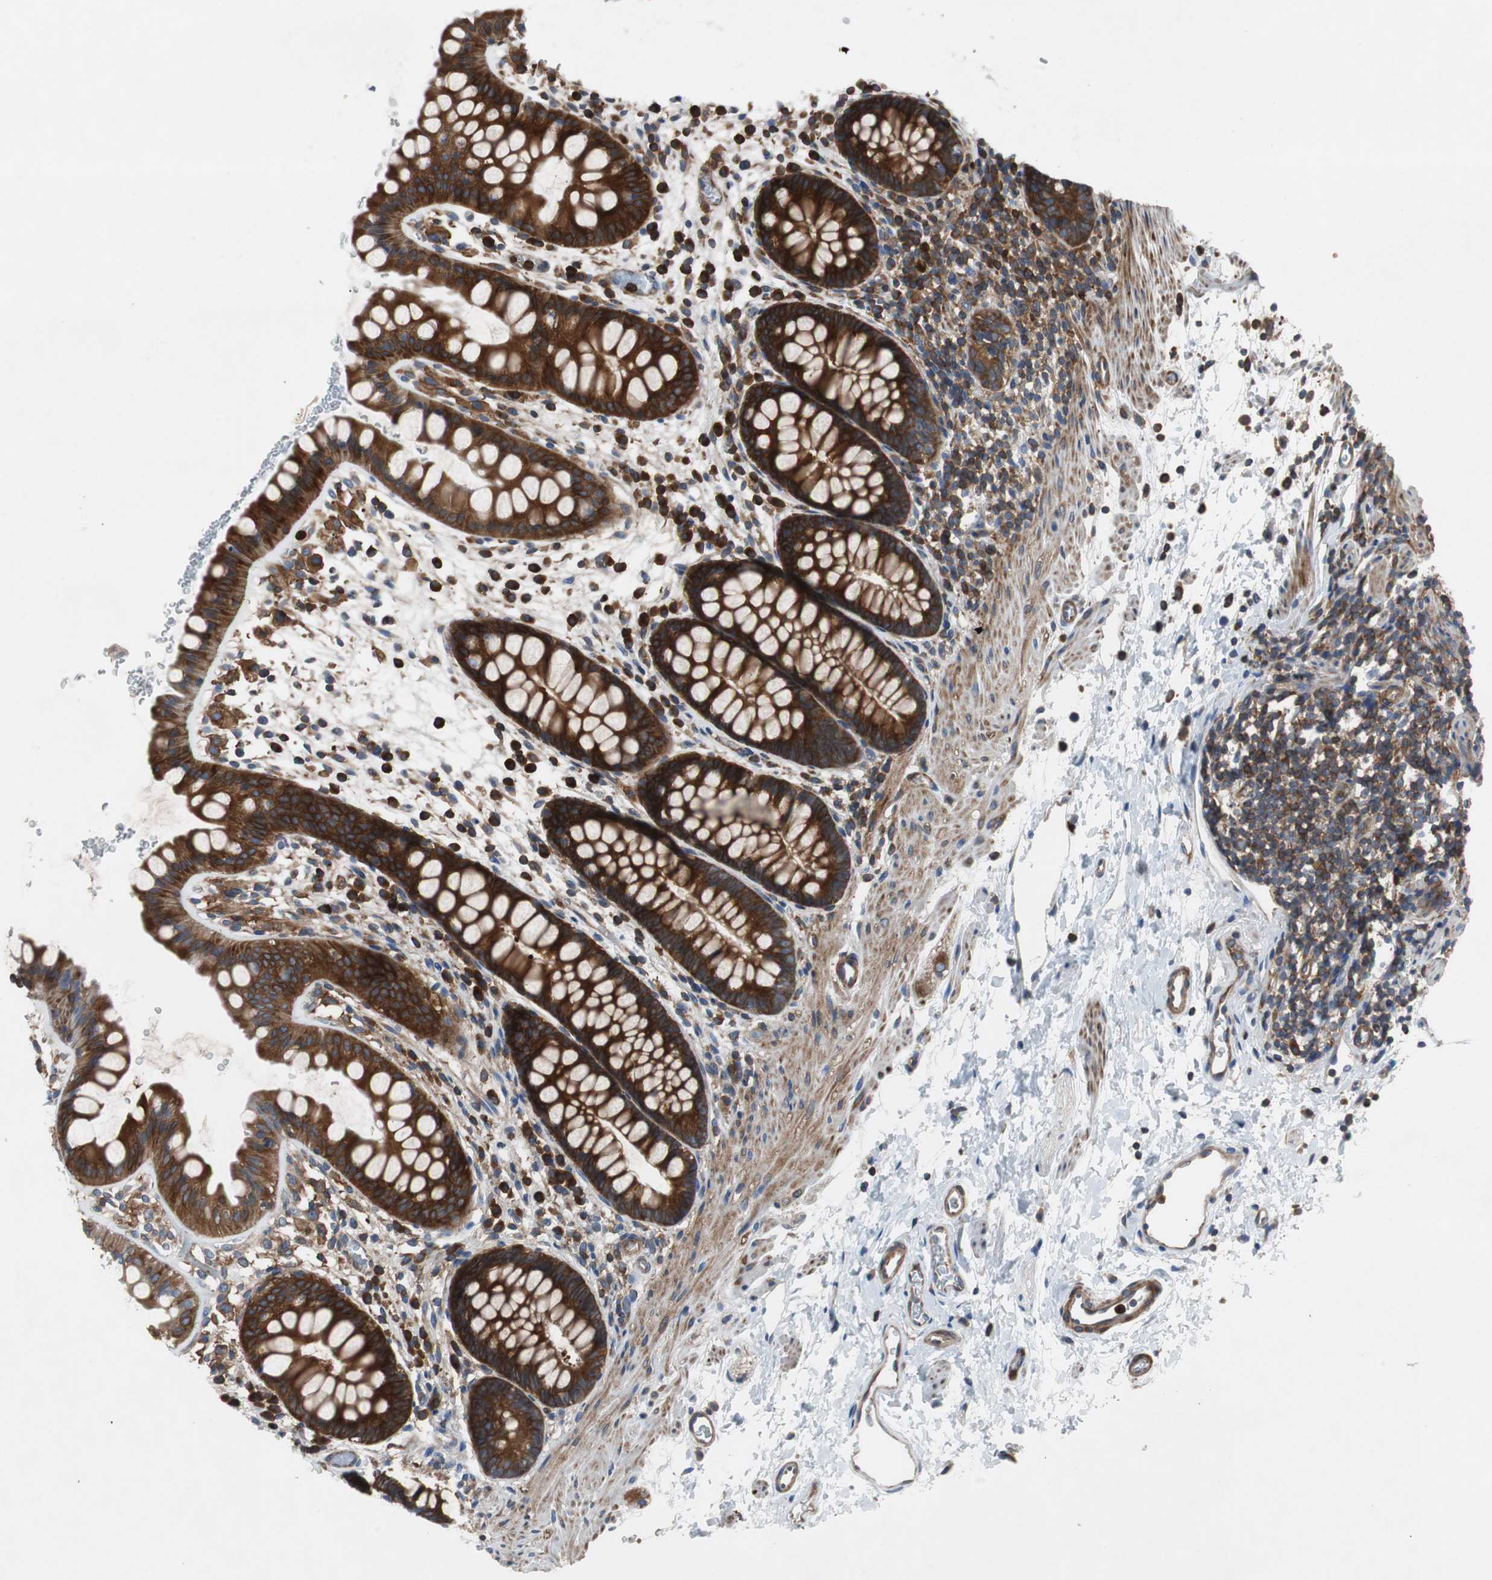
{"staining": {"intensity": "strong", "quantity": ">75%", "location": "cytoplasmic/membranous"}, "tissue": "rectum", "cell_type": "Glandular cells", "image_type": "normal", "snomed": [{"axis": "morphology", "description": "Normal tissue, NOS"}, {"axis": "topography", "description": "Rectum"}], "caption": "Rectum stained with DAB IHC displays high levels of strong cytoplasmic/membranous staining in approximately >75% of glandular cells. The protein of interest is shown in brown color, while the nuclei are stained blue.", "gene": "GYS1", "patient": {"sex": "female", "age": 24}}